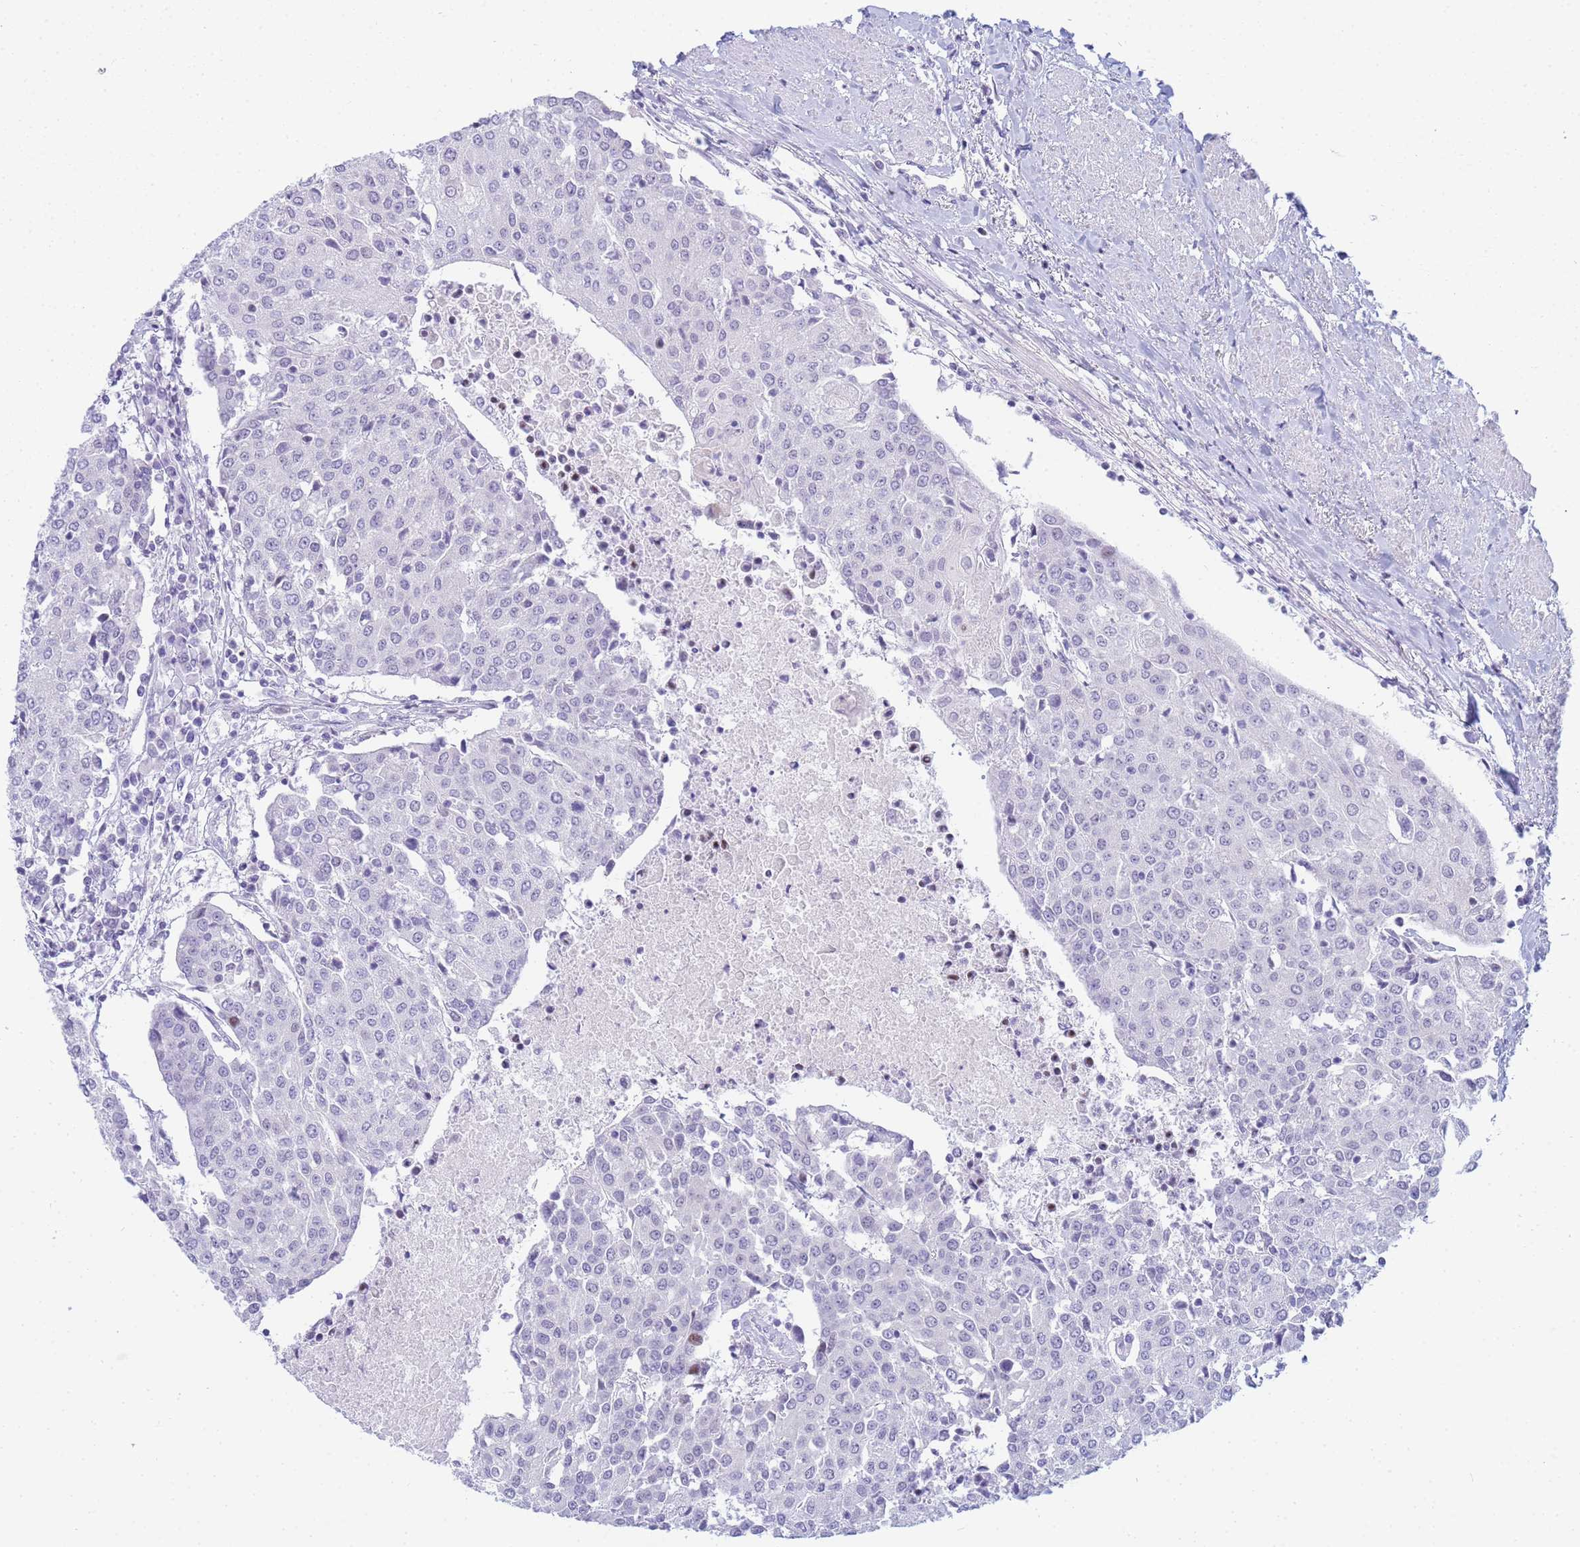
{"staining": {"intensity": "negative", "quantity": "none", "location": "none"}, "tissue": "urothelial cancer", "cell_type": "Tumor cells", "image_type": "cancer", "snomed": [{"axis": "morphology", "description": "Urothelial carcinoma, High grade"}, {"axis": "topography", "description": "Urinary bladder"}], "caption": "Tumor cells show no significant expression in urothelial cancer.", "gene": "SNX20", "patient": {"sex": "female", "age": 85}}